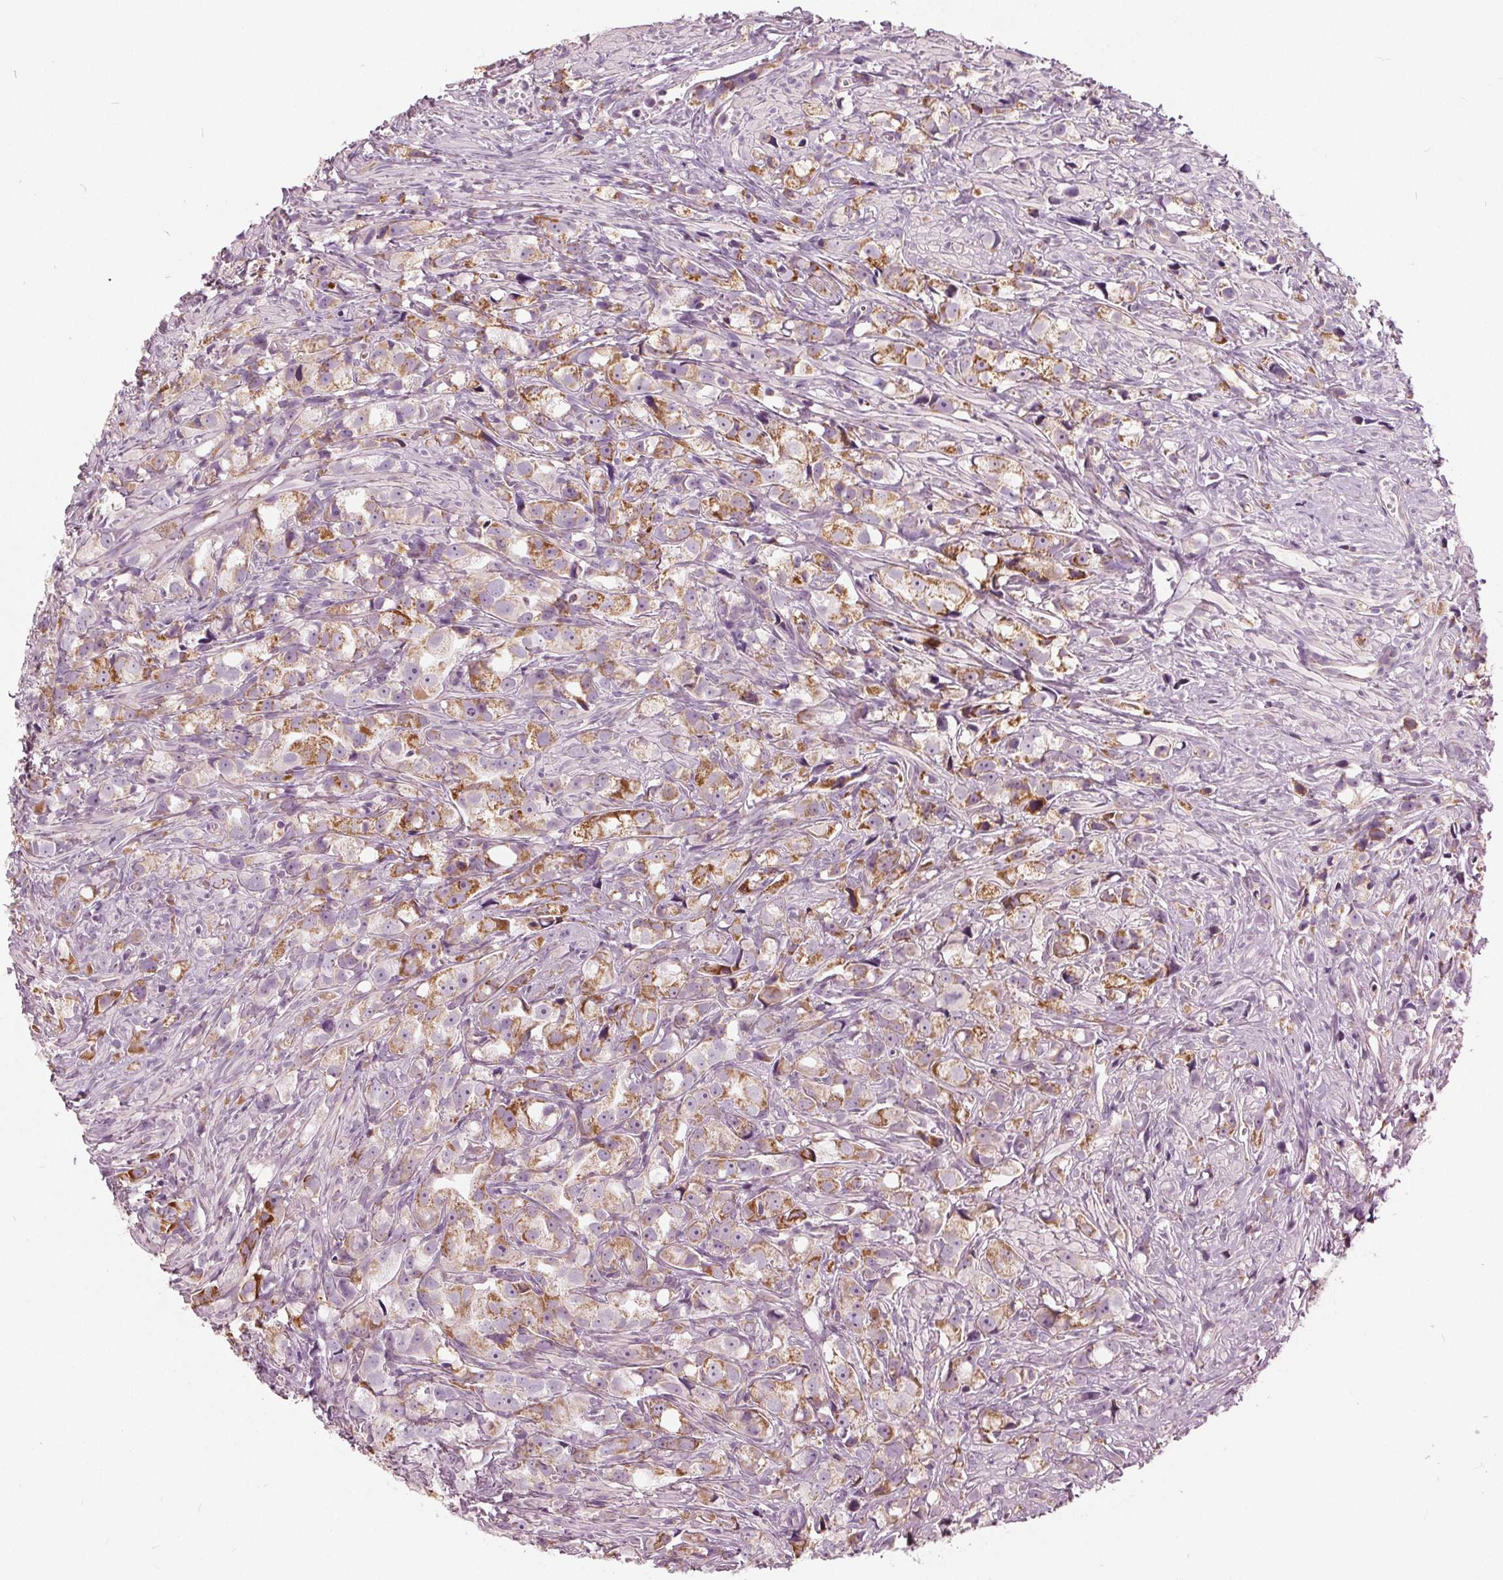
{"staining": {"intensity": "moderate", "quantity": ">75%", "location": "cytoplasmic/membranous"}, "tissue": "prostate cancer", "cell_type": "Tumor cells", "image_type": "cancer", "snomed": [{"axis": "morphology", "description": "Adenocarcinoma, High grade"}, {"axis": "topography", "description": "Prostate"}], "caption": "Protein expression analysis of human prostate cancer reveals moderate cytoplasmic/membranous expression in about >75% of tumor cells.", "gene": "ECI2", "patient": {"sex": "male", "age": 75}}